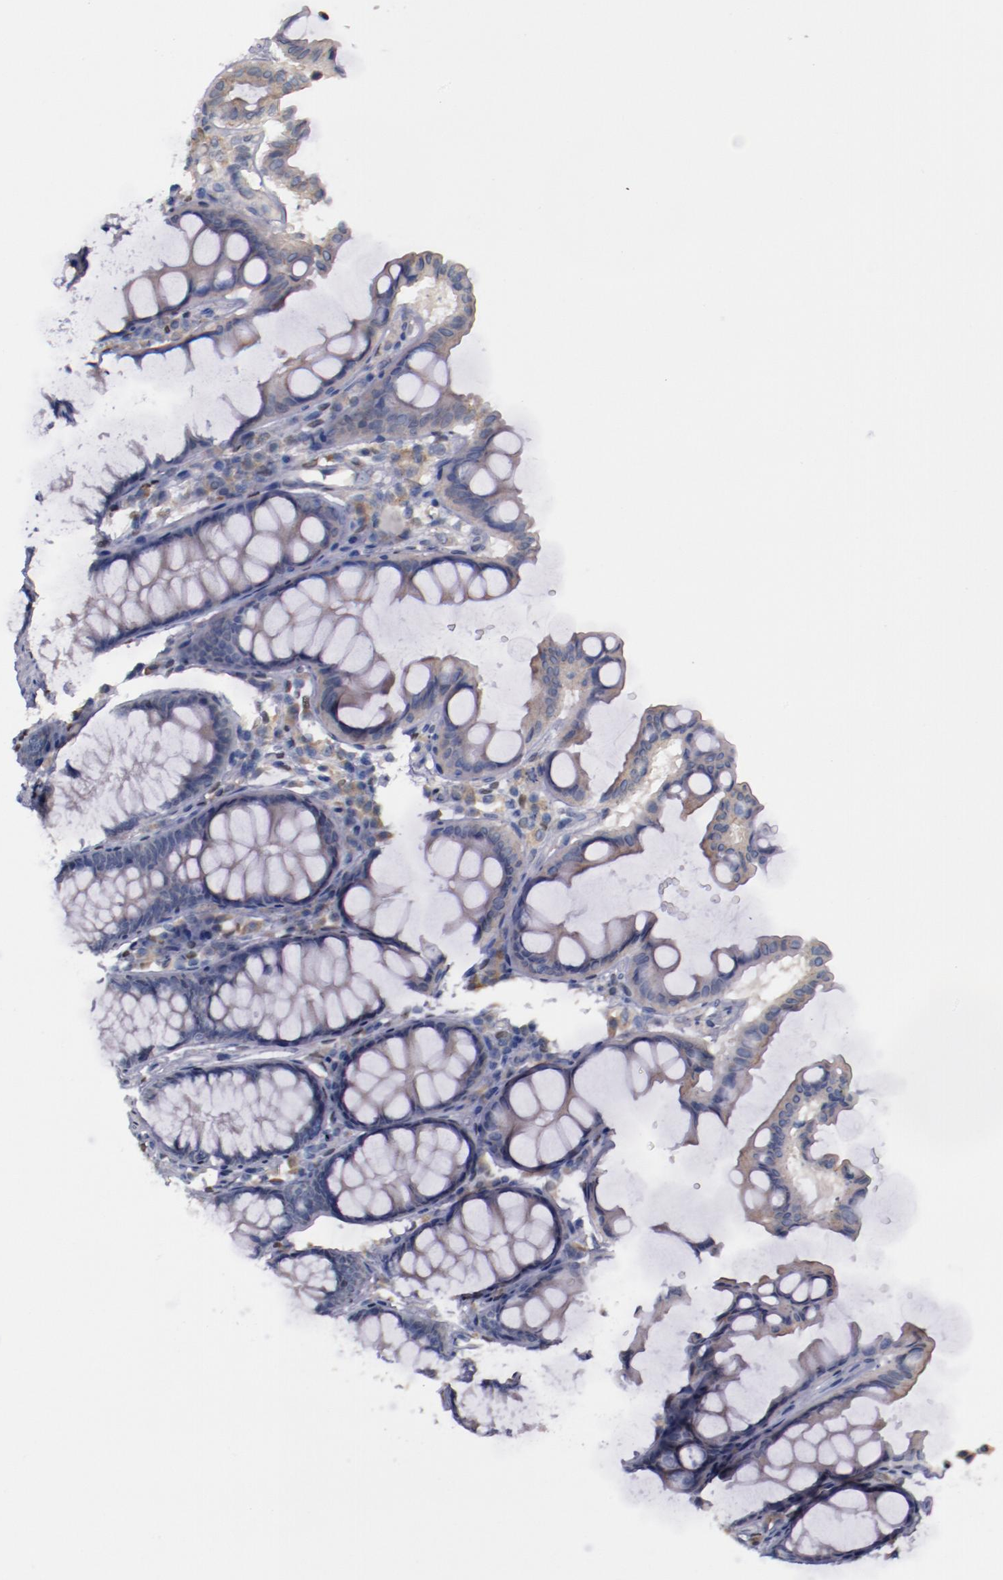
{"staining": {"intensity": "weak", "quantity": "<25%", "location": "cytoplasmic/membranous"}, "tissue": "colon", "cell_type": "Endothelial cells", "image_type": "normal", "snomed": [{"axis": "morphology", "description": "Normal tissue, NOS"}, {"axis": "topography", "description": "Colon"}], "caption": "The image demonstrates no staining of endothelial cells in normal colon.", "gene": "FAM81A", "patient": {"sex": "female", "age": 61}}